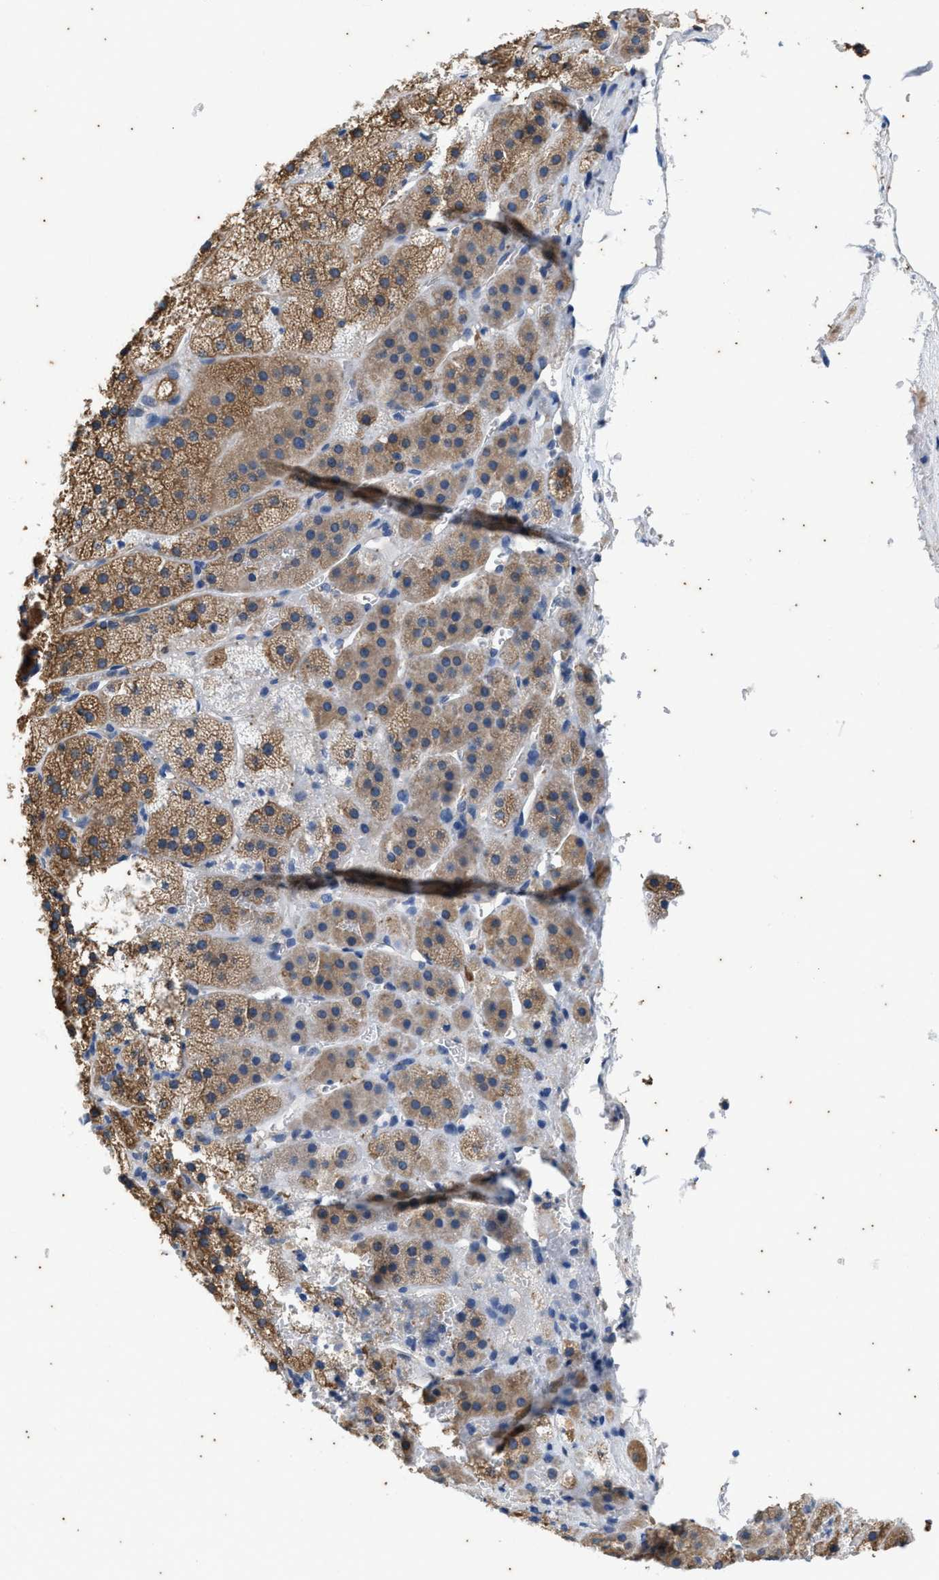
{"staining": {"intensity": "moderate", "quantity": ">75%", "location": "cytoplasmic/membranous"}, "tissue": "adrenal gland", "cell_type": "Glandular cells", "image_type": "normal", "snomed": [{"axis": "morphology", "description": "Normal tissue, NOS"}, {"axis": "topography", "description": "Adrenal gland"}], "caption": "Adrenal gland stained for a protein (brown) demonstrates moderate cytoplasmic/membranous positive staining in approximately >75% of glandular cells.", "gene": "COX19", "patient": {"sex": "female", "age": 44}}